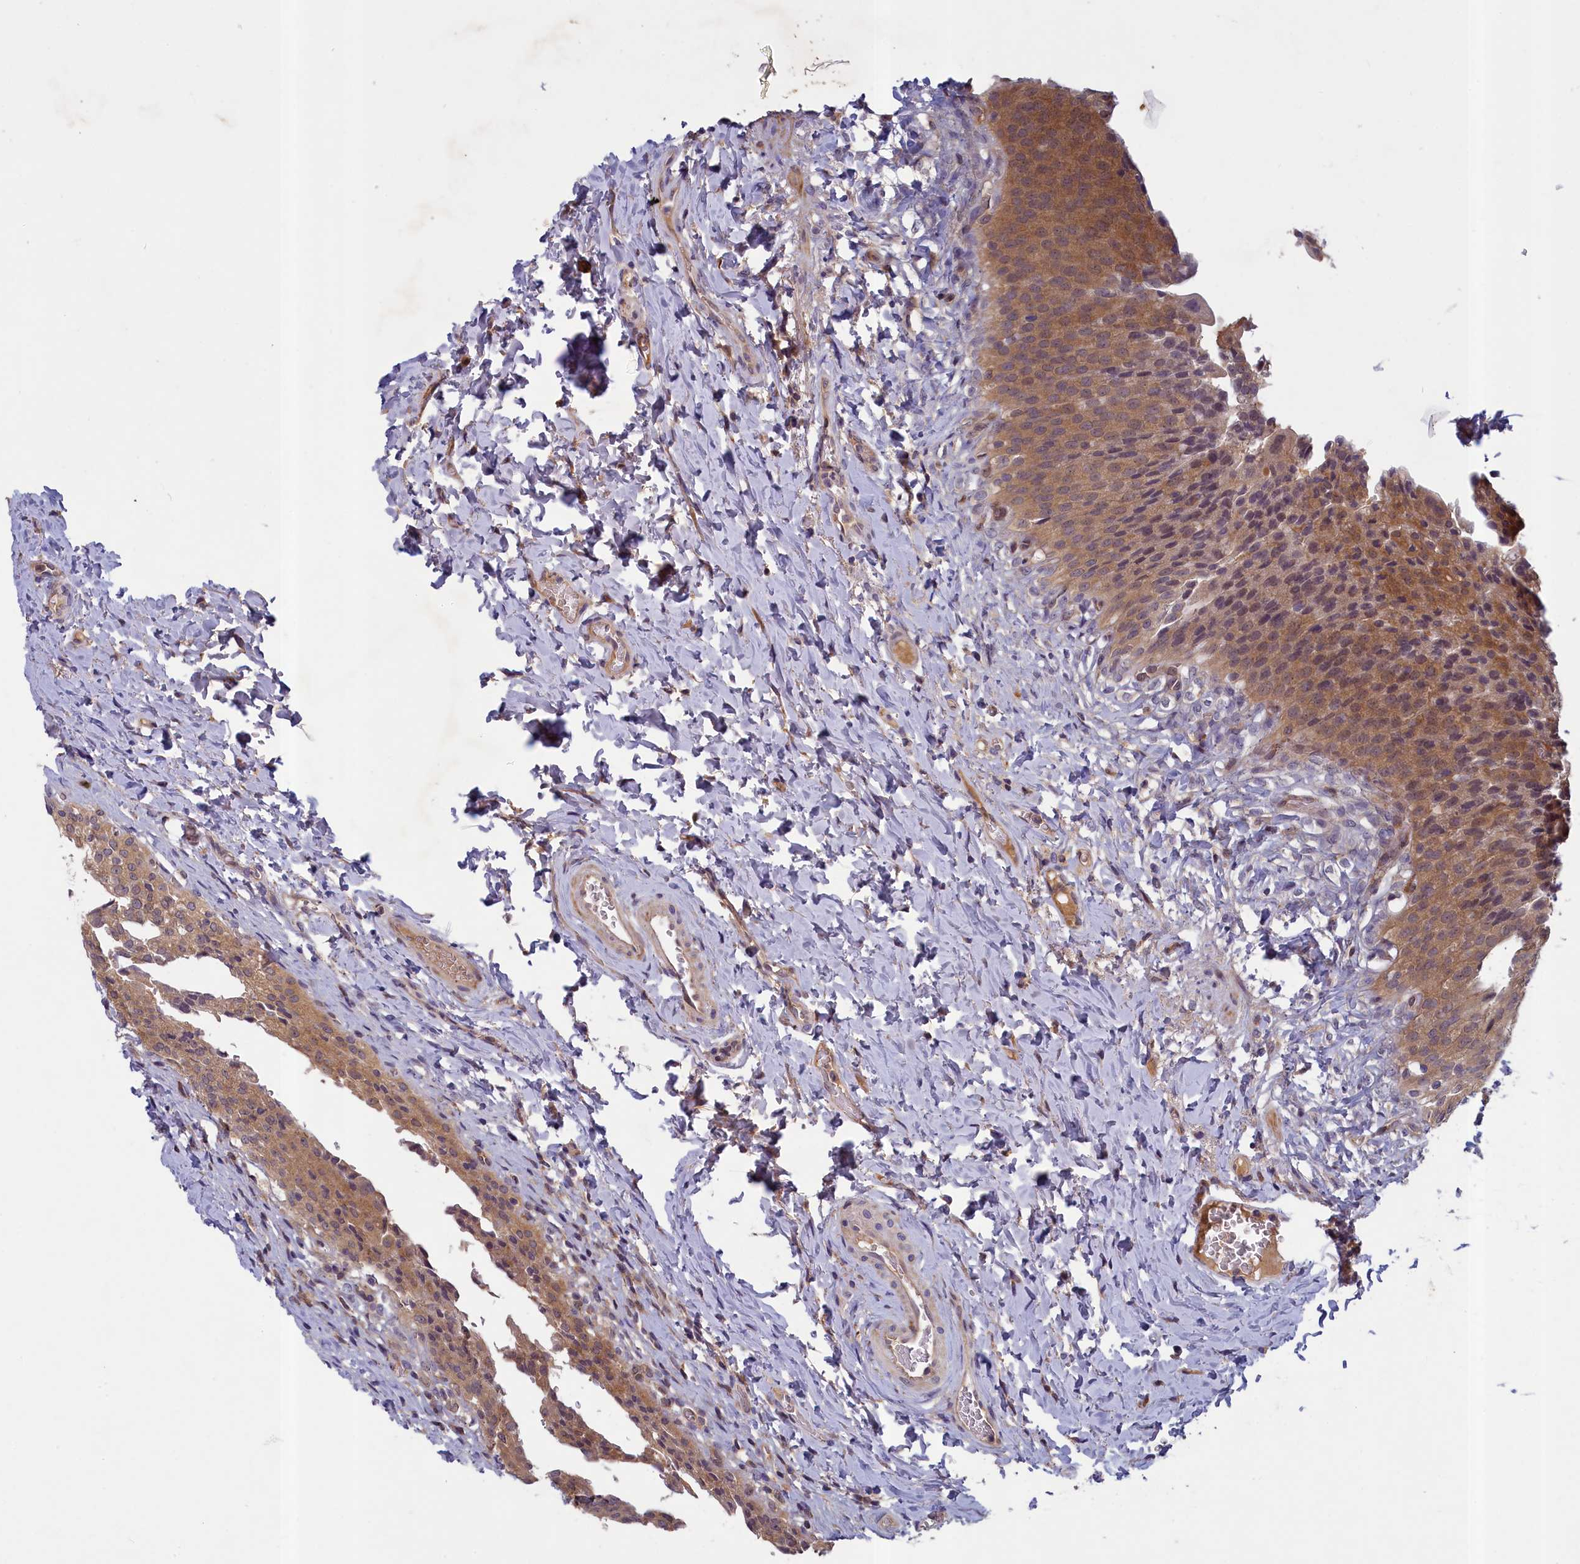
{"staining": {"intensity": "moderate", "quantity": ">75%", "location": "cytoplasmic/membranous"}, "tissue": "urinary bladder", "cell_type": "Urothelial cells", "image_type": "normal", "snomed": [{"axis": "morphology", "description": "Normal tissue, NOS"}, {"axis": "morphology", "description": "Inflammation, NOS"}, {"axis": "topography", "description": "Urinary bladder"}], "caption": "Immunohistochemistry (IHC) photomicrograph of unremarkable urinary bladder stained for a protein (brown), which shows medium levels of moderate cytoplasmic/membranous expression in about >75% of urothelial cells.", "gene": "NUBP1", "patient": {"sex": "male", "age": 64}}